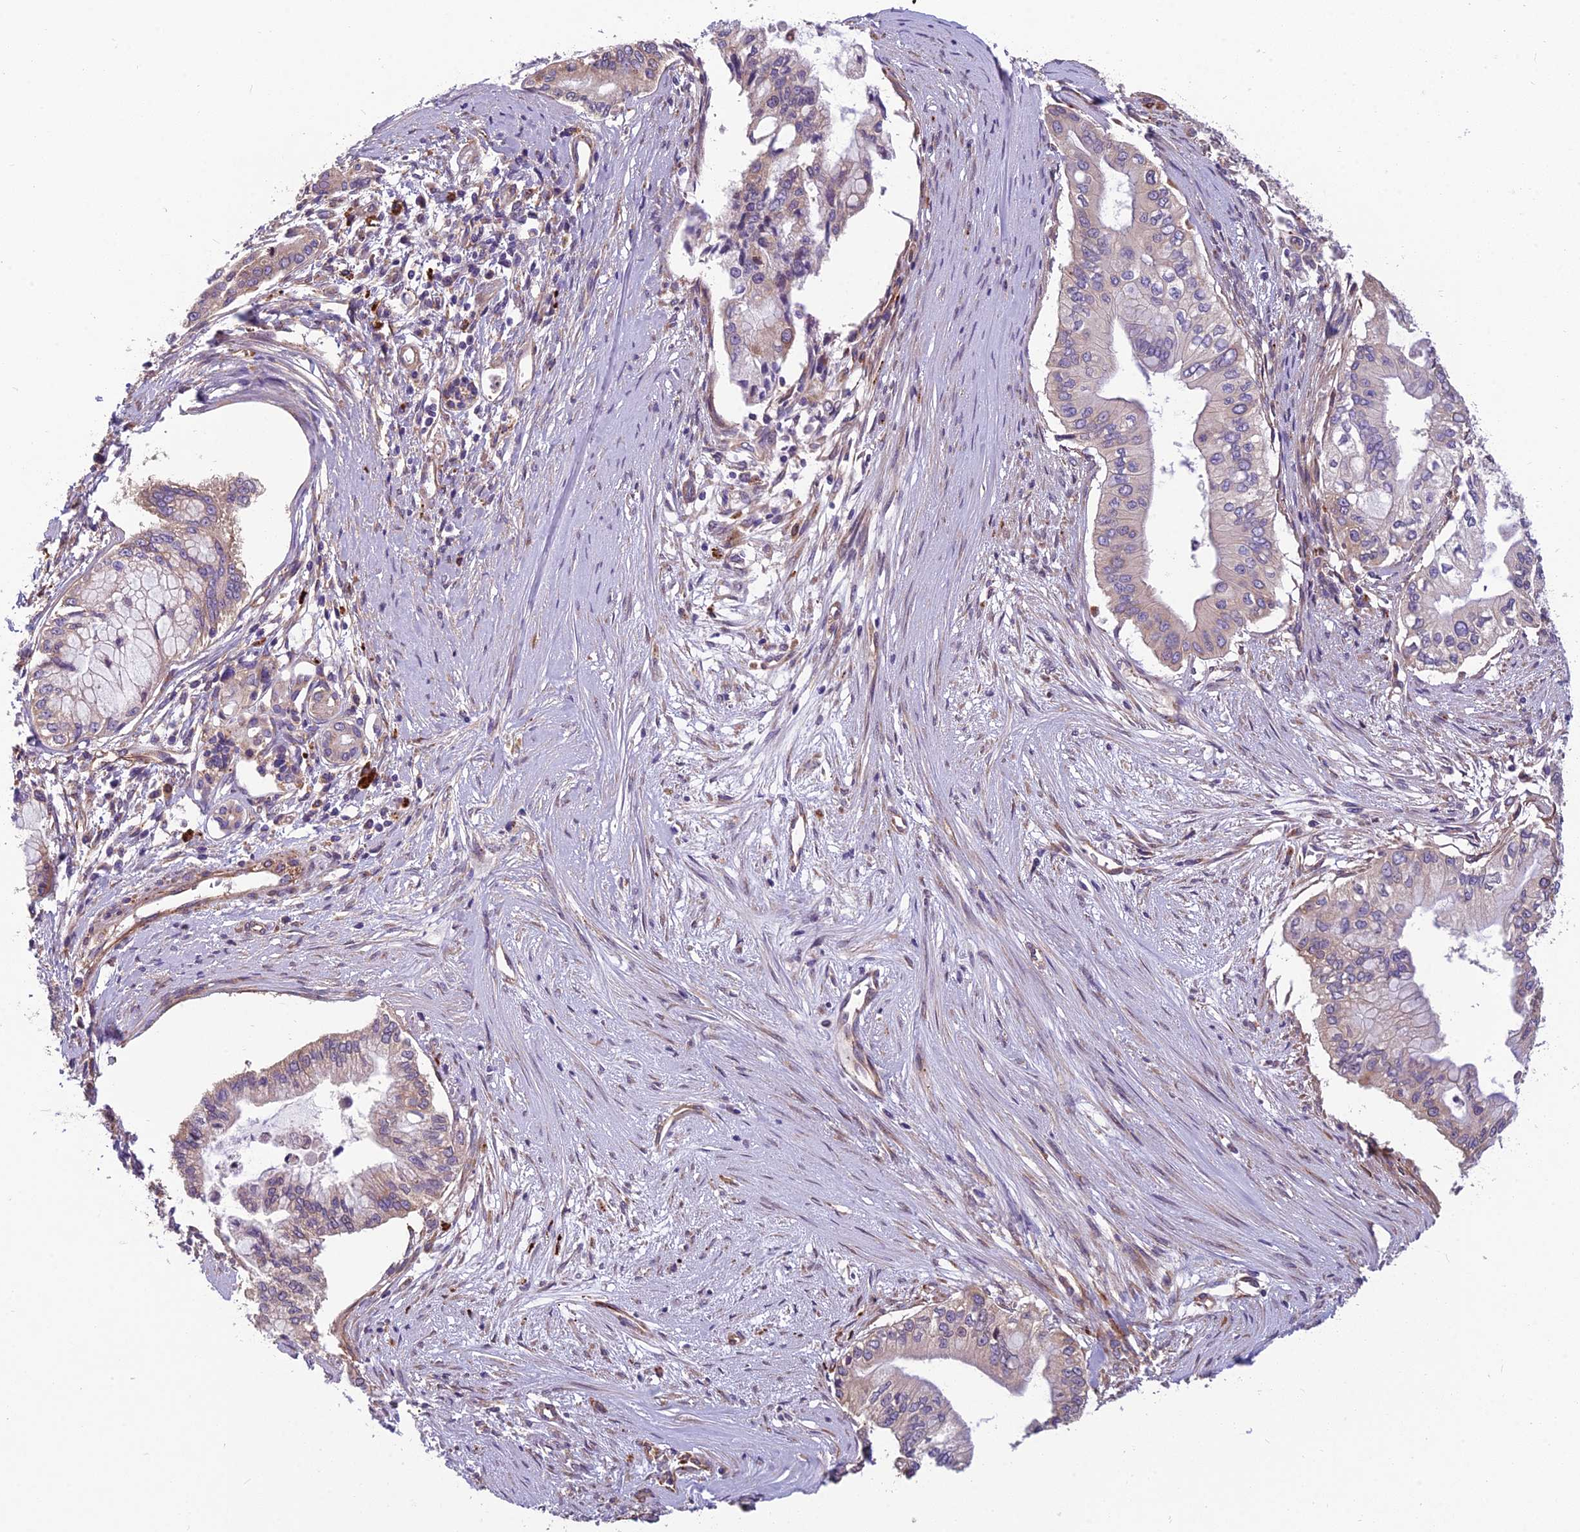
{"staining": {"intensity": "weak", "quantity": "25%-75%", "location": "cytoplasmic/membranous"}, "tissue": "pancreatic cancer", "cell_type": "Tumor cells", "image_type": "cancer", "snomed": [{"axis": "morphology", "description": "Adenocarcinoma, NOS"}, {"axis": "topography", "description": "Pancreas"}], "caption": "Immunohistochemical staining of human pancreatic cancer (adenocarcinoma) displays weak cytoplasmic/membranous protein positivity in approximately 25%-75% of tumor cells.", "gene": "SPDL1", "patient": {"sex": "male", "age": 46}}